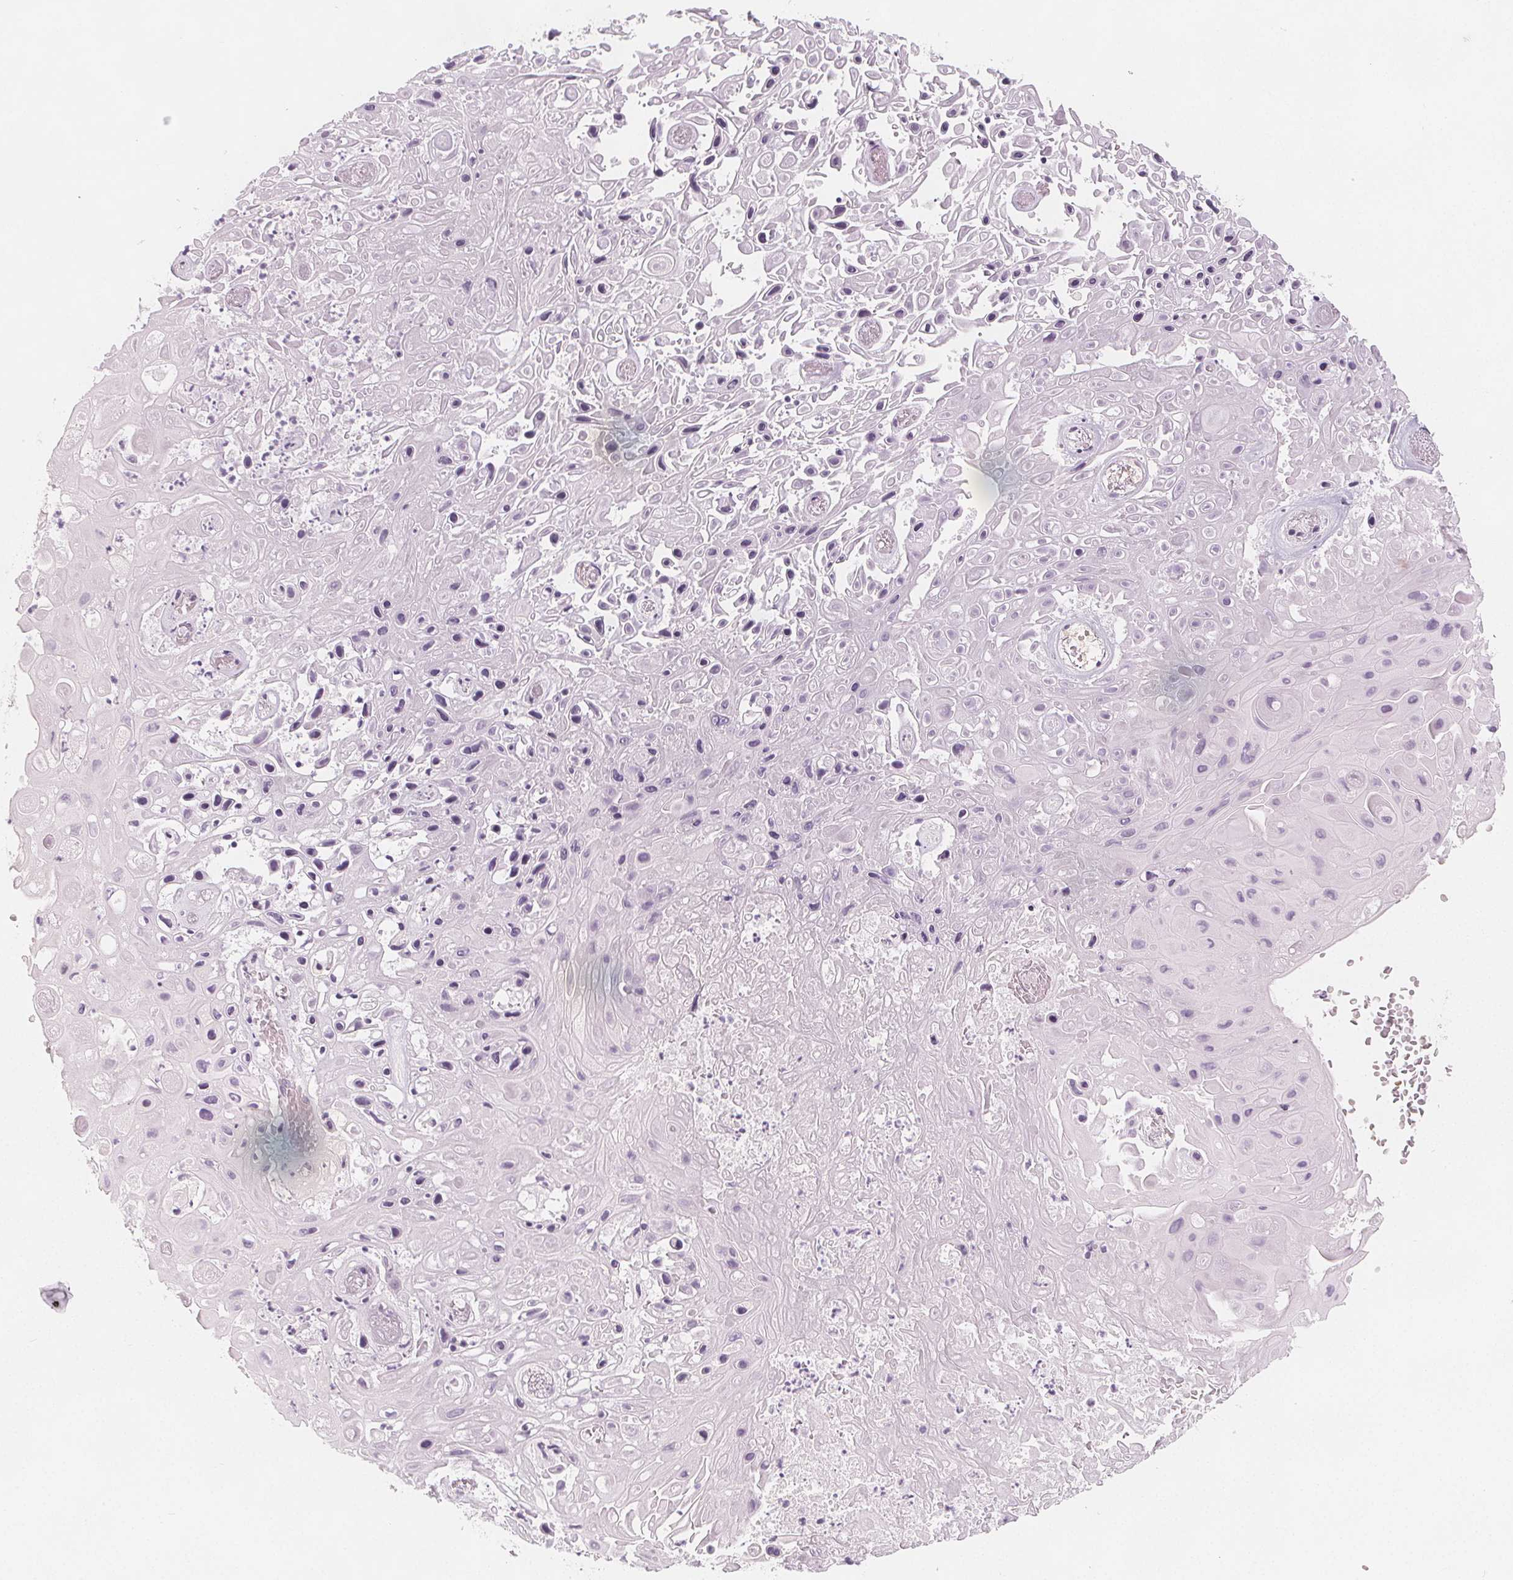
{"staining": {"intensity": "negative", "quantity": "none", "location": "none"}, "tissue": "skin cancer", "cell_type": "Tumor cells", "image_type": "cancer", "snomed": [{"axis": "morphology", "description": "Squamous cell carcinoma, NOS"}, {"axis": "topography", "description": "Skin"}], "caption": "Immunohistochemistry histopathology image of neoplastic tissue: human squamous cell carcinoma (skin) stained with DAB (3,3'-diaminobenzidine) demonstrates no significant protein positivity in tumor cells. Brightfield microscopy of immunohistochemistry stained with DAB (3,3'-diaminobenzidine) (brown) and hematoxylin (blue), captured at high magnification.", "gene": "MAP1A", "patient": {"sex": "male", "age": 82}}